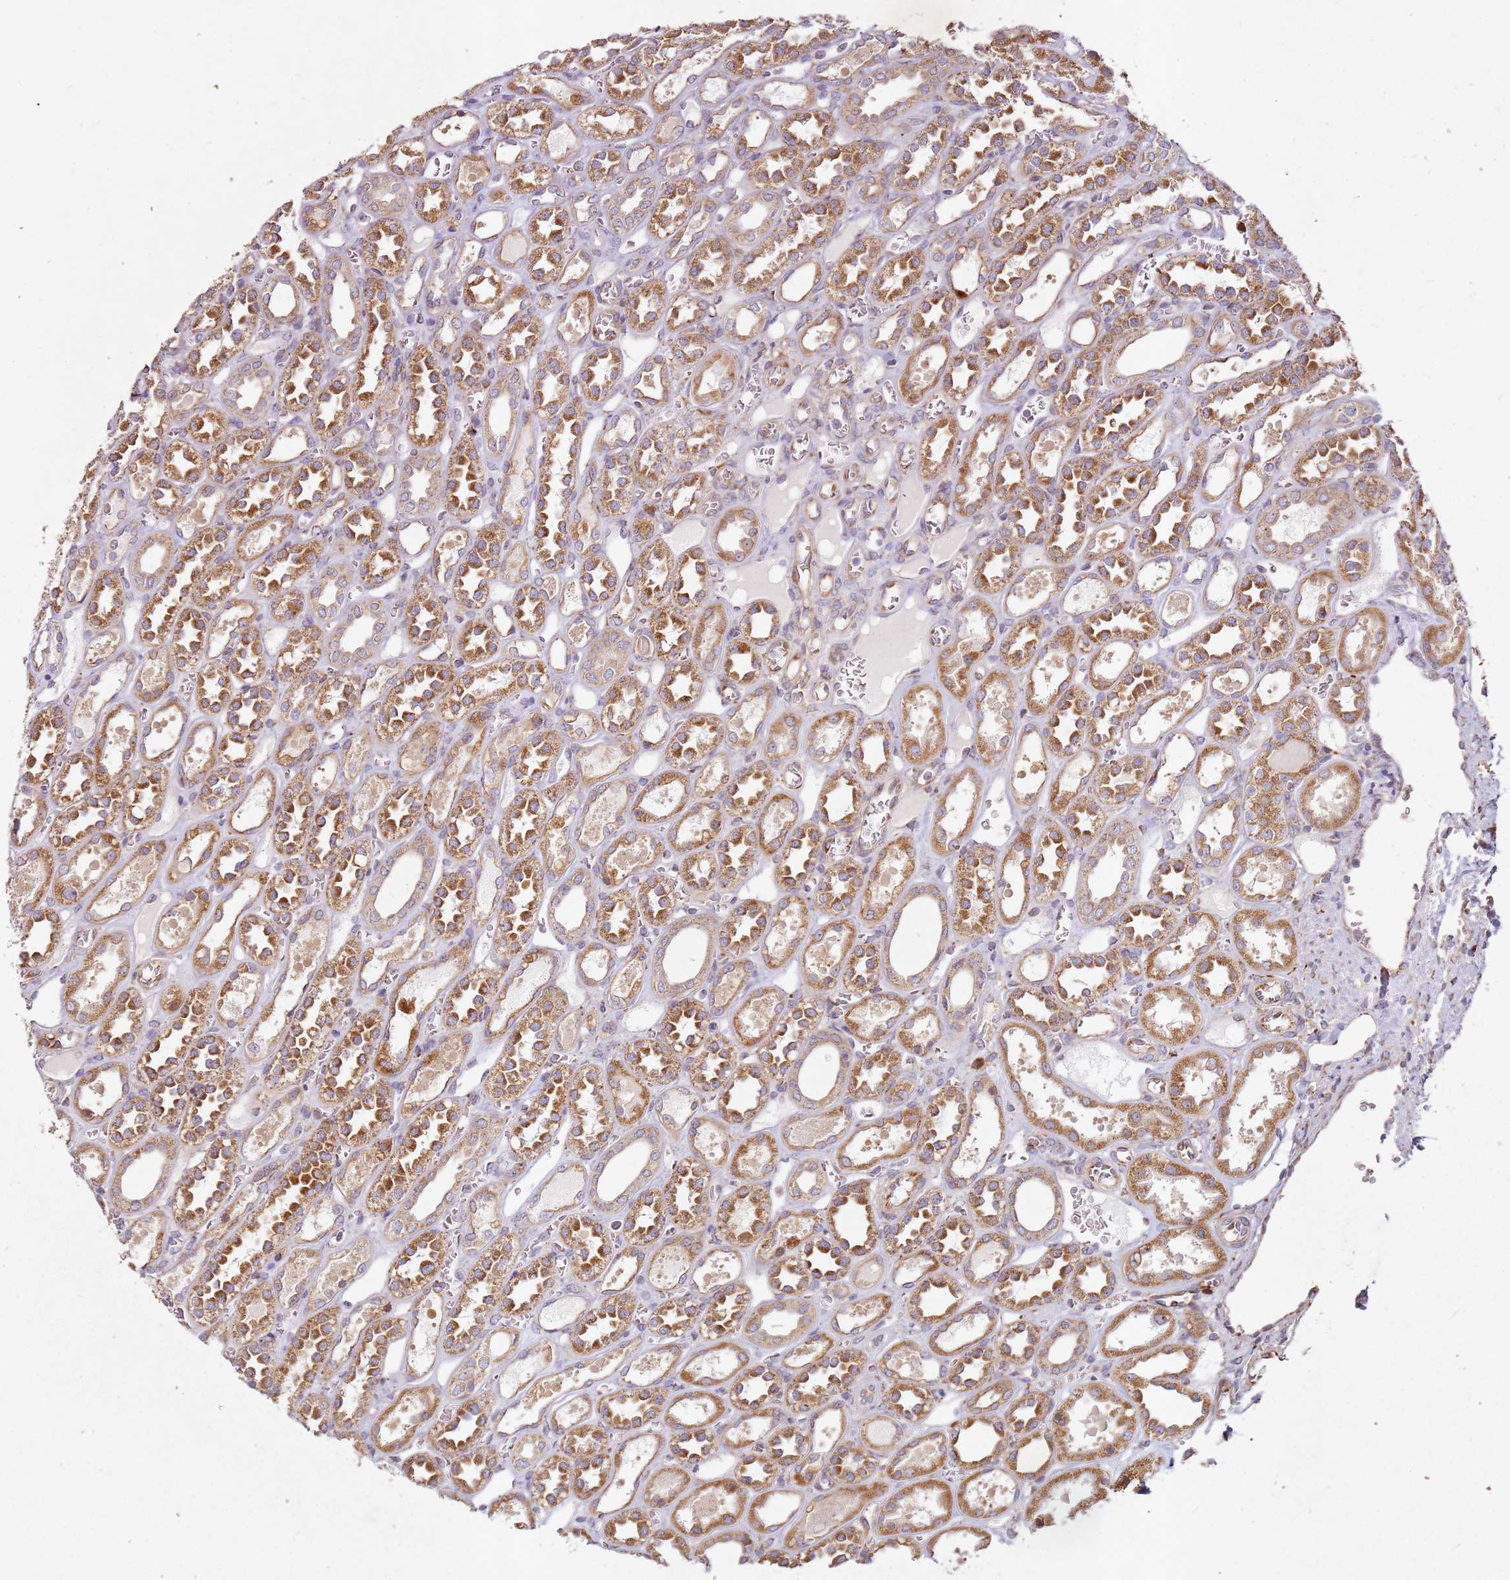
{"staining": {"intensity": "moderate", "quantity": "25%-75%", "location": "cytoplasmic/membranous"}, "tissue": "kidney", "cell_type": "Cells in glomeruli", "image_type": "normal", "snomed": [{"axis": "morphology", "description": "Normal tissue, NOS"}, {"axis": "topography", "description": "Kidney"}], "caption": "Brown immunohistochemical staining in benign human kidney reveals moderate cytoplasmic/membranous staining in about 25%-75% of cells in glomeruli. The protein is stained brown, and the nuclei are stained in blue (DAB IHC with brightfield microscopy, high magnification).", "gene": "ARFRP1", "patient": {"sex": "female", "age": 41}}